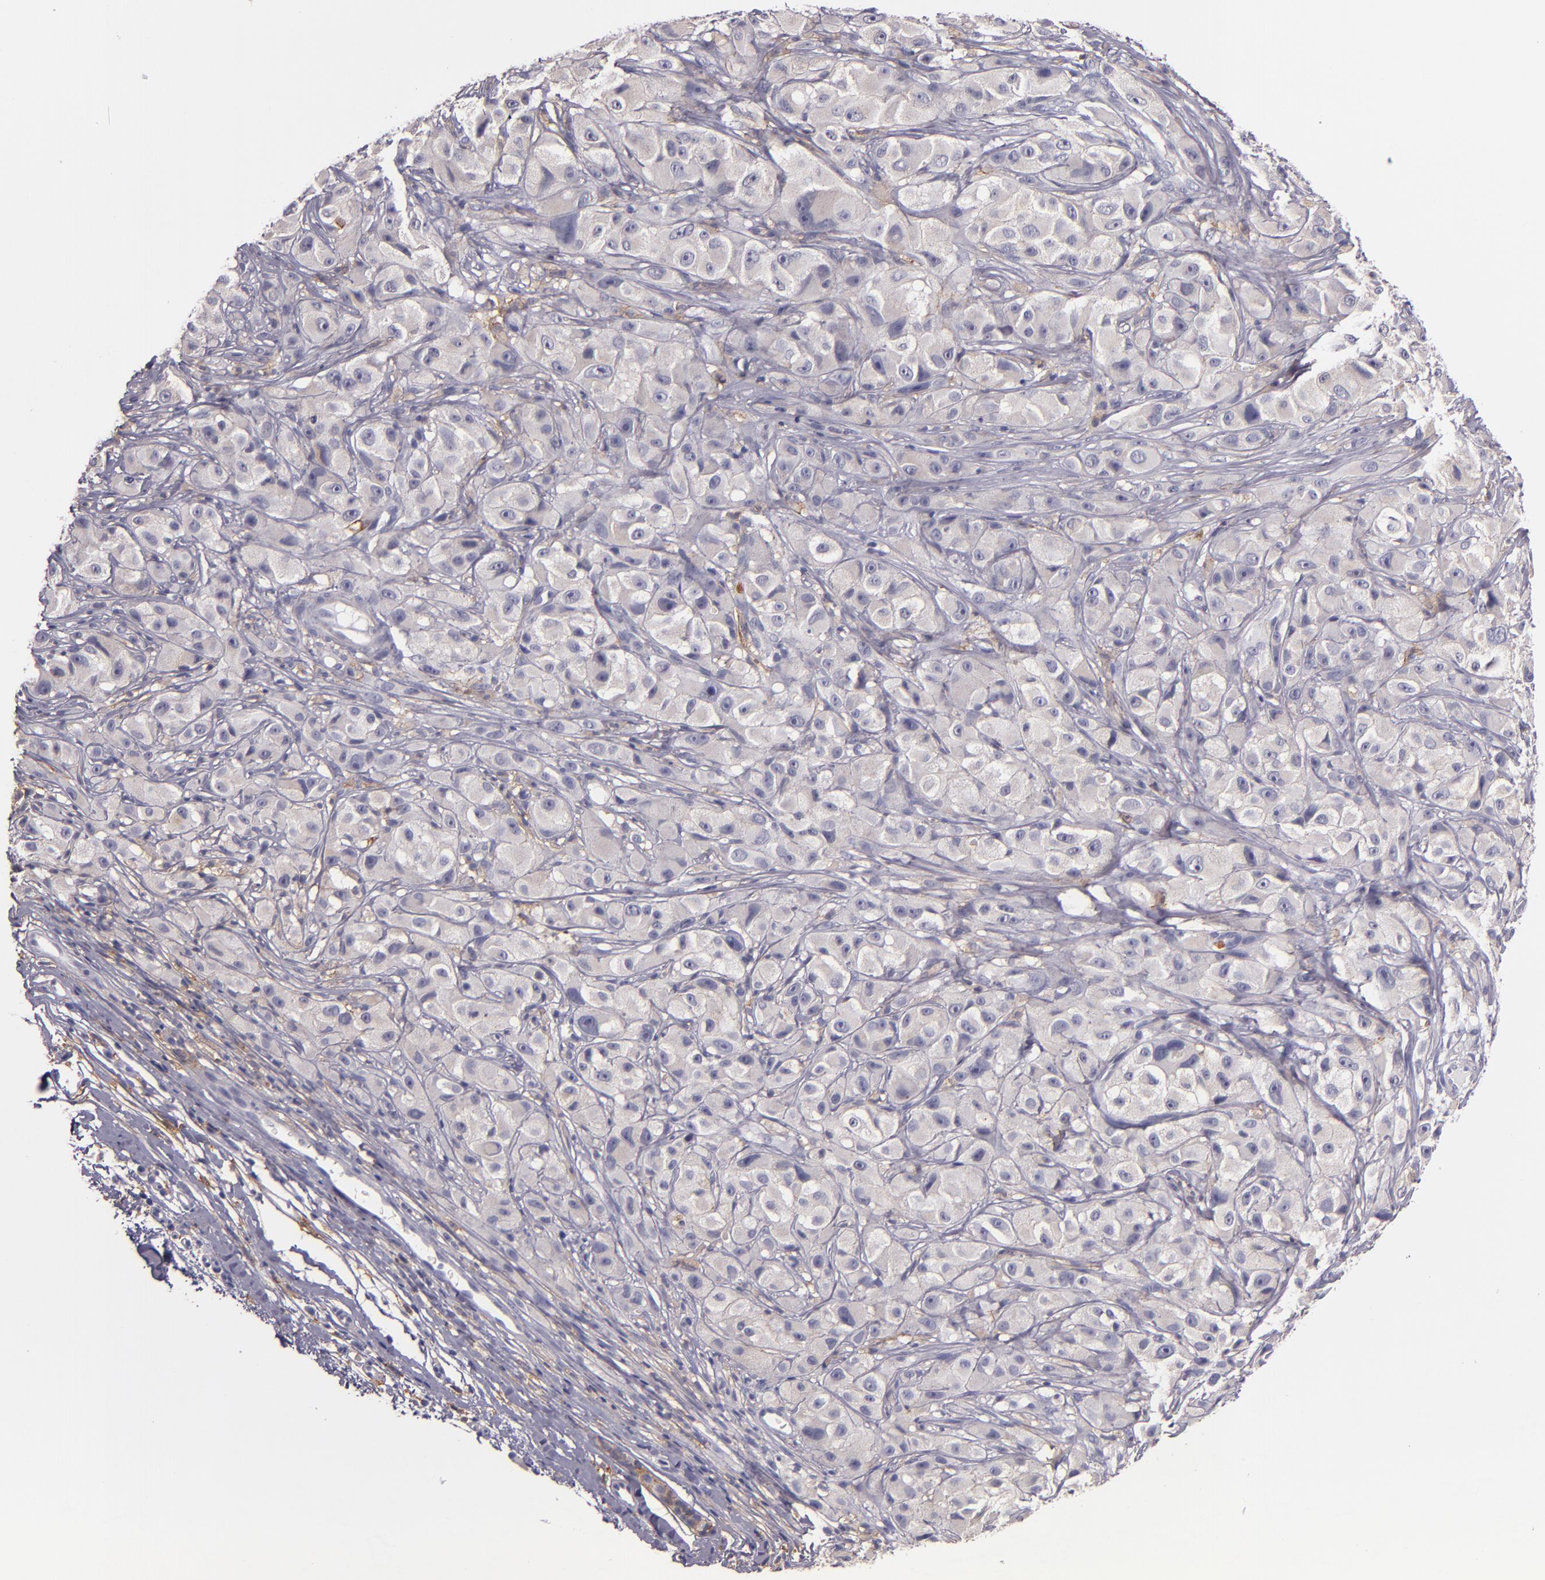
{"staining": {"intensity": "weak", "quantity": "25%-75%", "location": "cytoplasmic/membranous"}, "tissue": "melanoma", "cell_type": "Tumor cells", "image_type": "cancer", "snomed": [{"axis": "morphology", "description": "Malignant melanoma, NOS"}, {"axis": "topography", "description": "Skin"}], "caption": "Malignant melanoma stained for a protein (brown) shows weak cytoplasmic/membranous positive expression in approximately 25%-75% of tumor cells.", "gene": "C5AR1", "patient": {"sex": "male", "age": 56}}